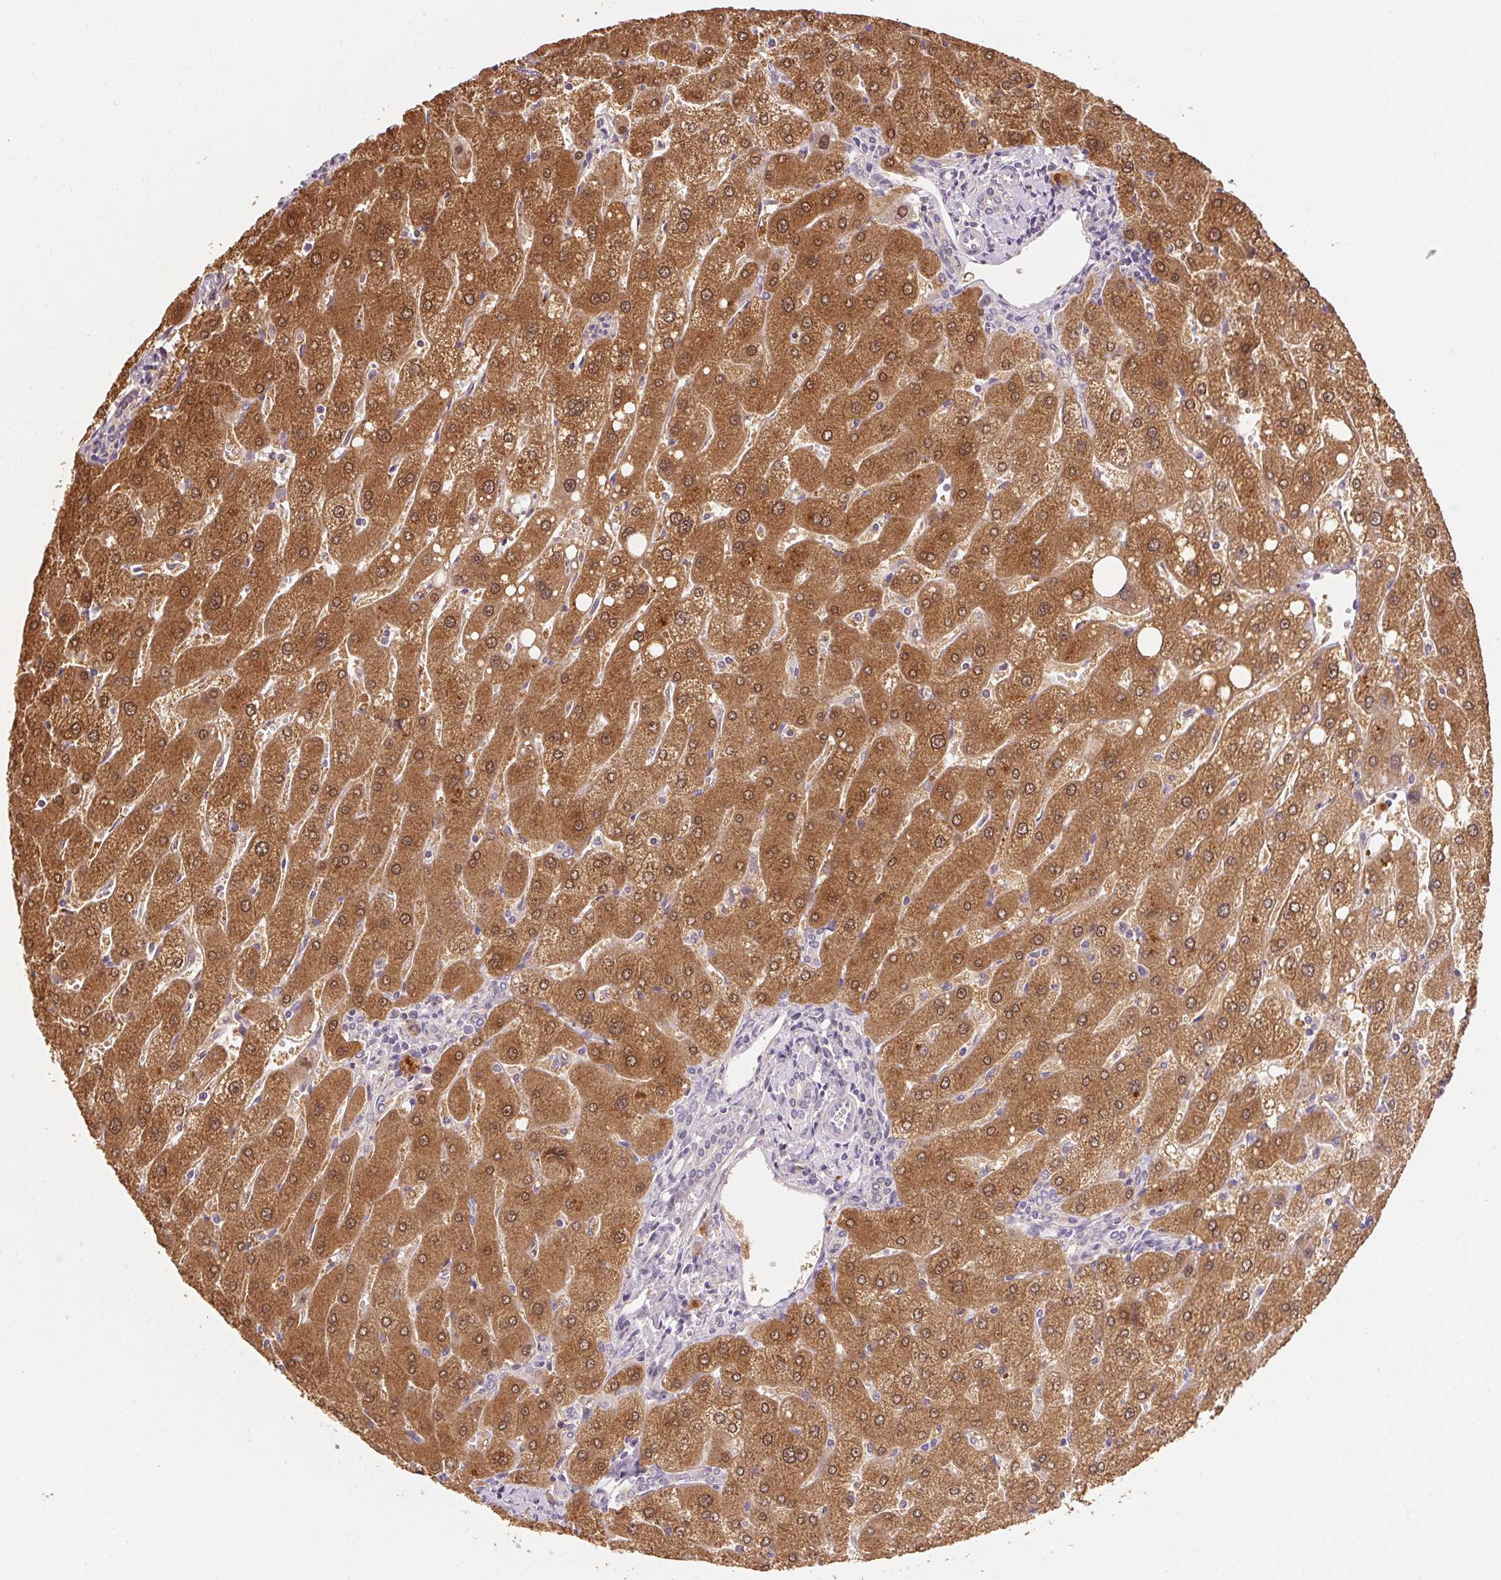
{"staining": {"intensity": "negative", "quantity": "none", "location": "none"}, "tissue": "liver", "cell_type": "Cholangiocytes", "image_type": "normal", "snomed": [{"axis": "morphology", "description": "Normal tissue, NOS"}, {"axis": "topography", "description": "Liver"}], "caption": "The histopathology image demonstrates no staining of cholangiocytes in benign liver. The staining is performed using DAB (3,3'-diaminobenzidine) brown chromogen with nuclei counter-stained in using hematoxylin.", "gene": "ALDH8A1", "patient": {"sex": "male", "age": 67}}